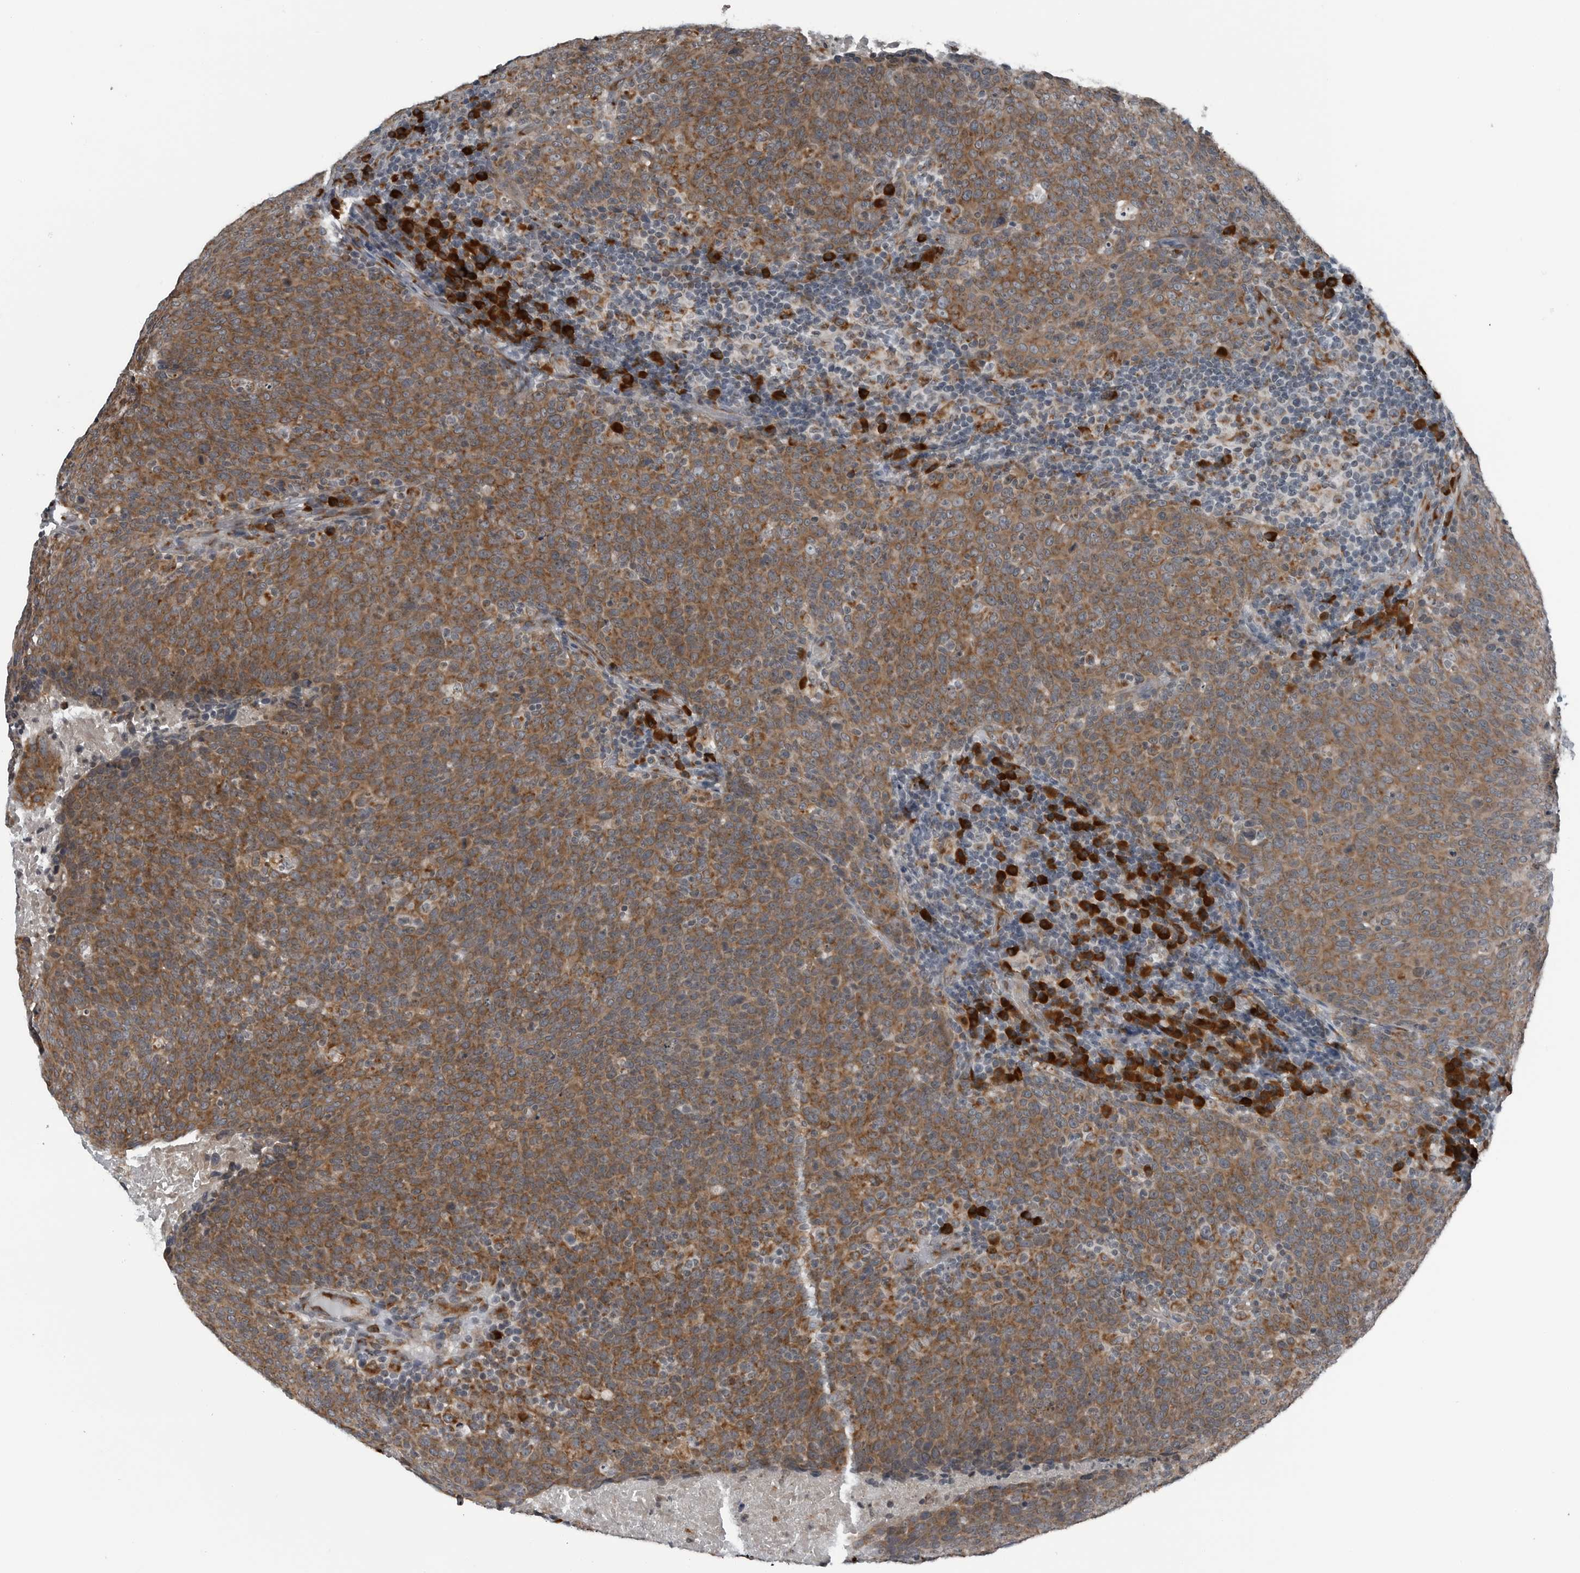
{"staining": {"intensity": "moderate", "quantity": ">75%", "location": "cytoplasmic/membranous"}, "tissue": "head and neck cancer", "cell_type": "Tumor cells", "image_type": "cancer", "snomed": [{"axis": "morphology", "description": "Squamous cell carcinoma, NOS"}, {"axis": "morphology", "description": "Squamous cell carcinoma, metastatic, NOS"}, {"axis": "topography", "description": "Lymph node"}, {"axis": "topography", "description": "Head-Neck"}], "caption": "Moderate cytoplasmic/membranous positivity is seen in about >75% of tumor cells in head and neck cancer. (DAB (3,3'-diaminobenzidine) = brown stain, brightfield microscopy at high magnification).", "gene": "CEP85", "patient": {"sex": "male", "age": 62}}